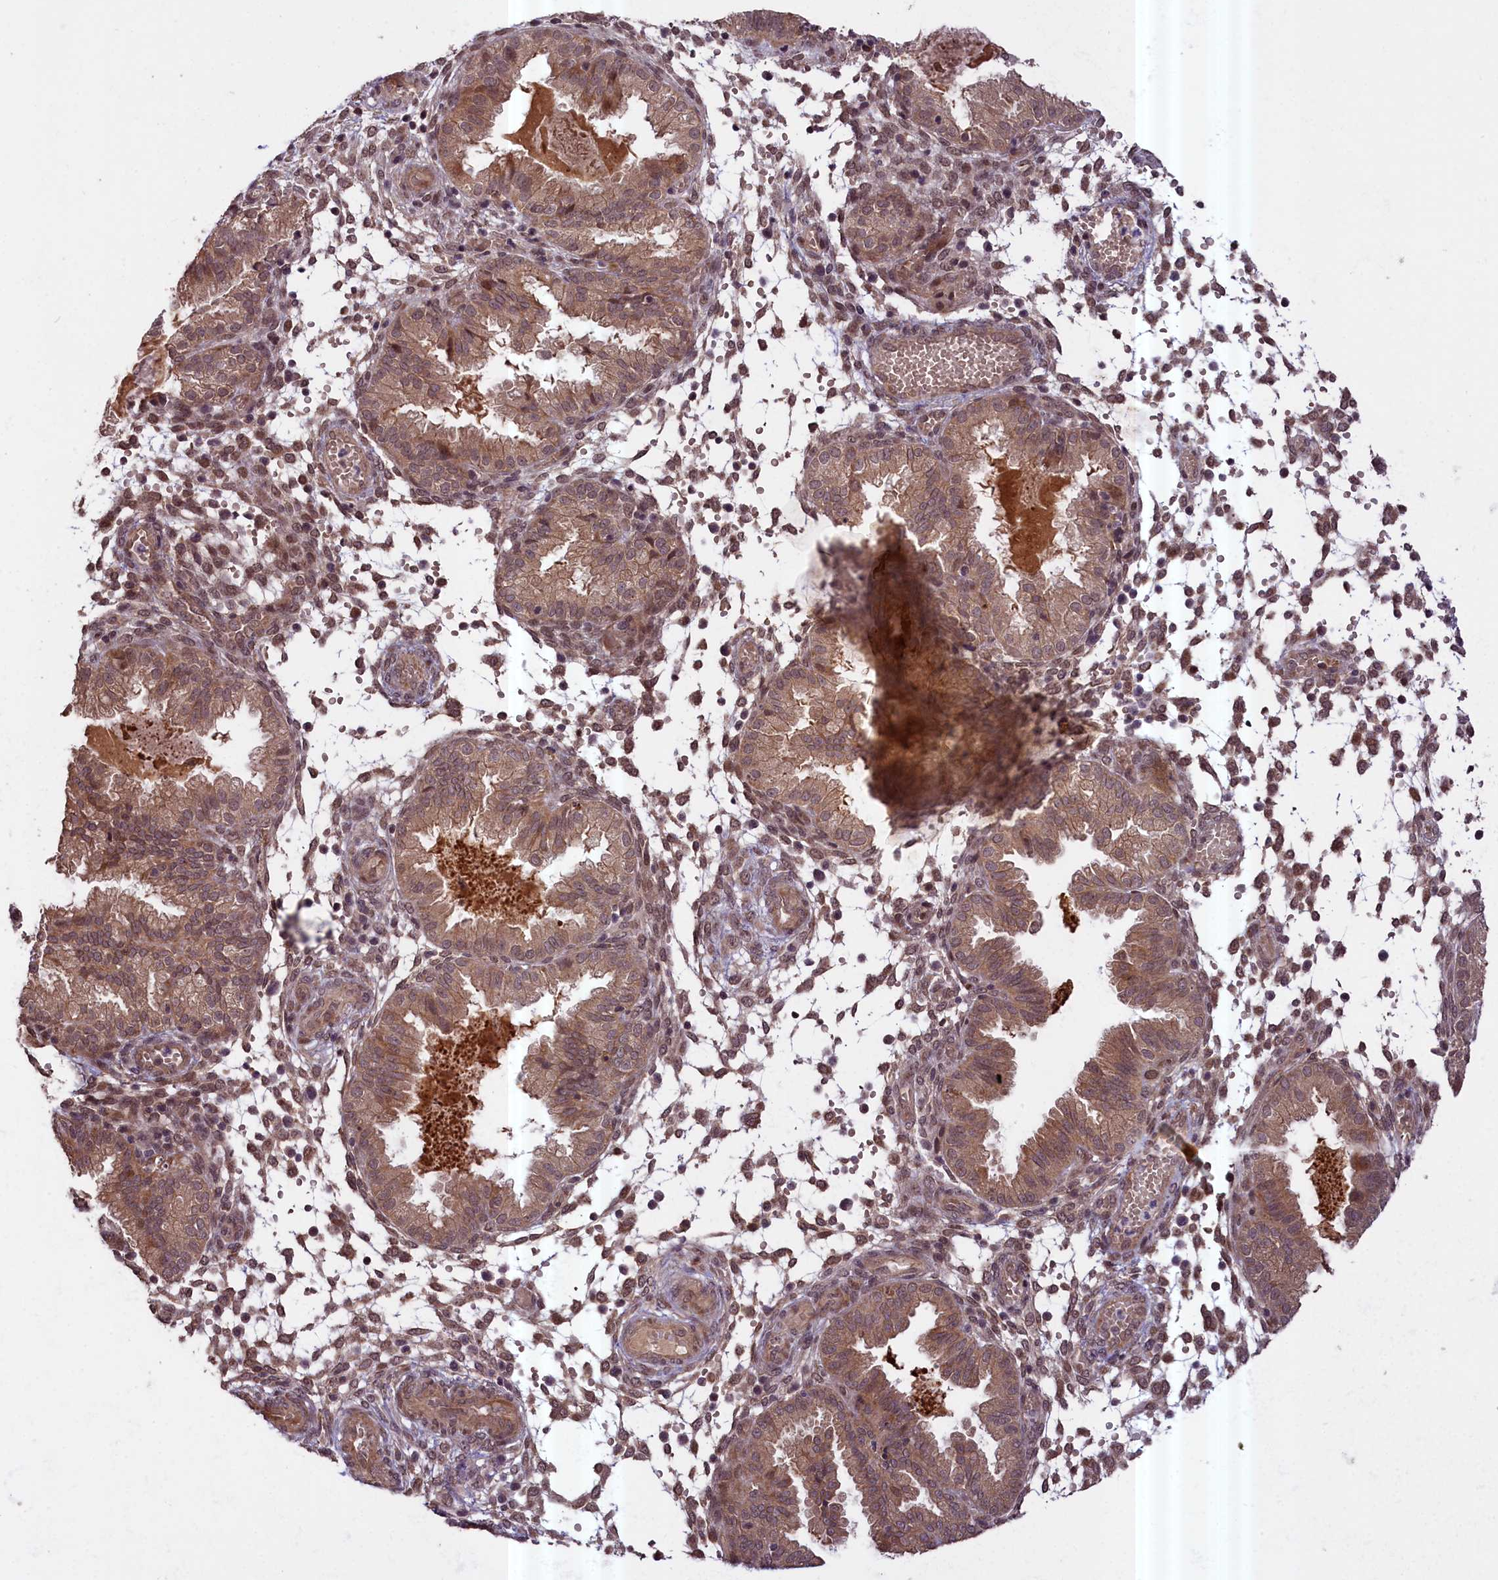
{"staining": {"intensity": "moderate", "quantity": "25%-75%", "location": "nuclear"}, "tissue": "endometrium", "cell_type": "Cells in endometrial stroma", "image_type": "normal", "snomed": [{"axis": "morphology", "description": "Normal tissue, NOS"}, {"axis": "topography", "description": "Endometrium"}], "caption": "Immunohistochemical staining of normal human endometrium displays 25%-75% levels of moderate nuclear protein expression in about 25%-75% of cells in endometrial stroma. Ihc stains the protein in brown and the nuclei are stained blue.", "gene": "ZNF480", "patient": {"sex": "female", "age": 33}}